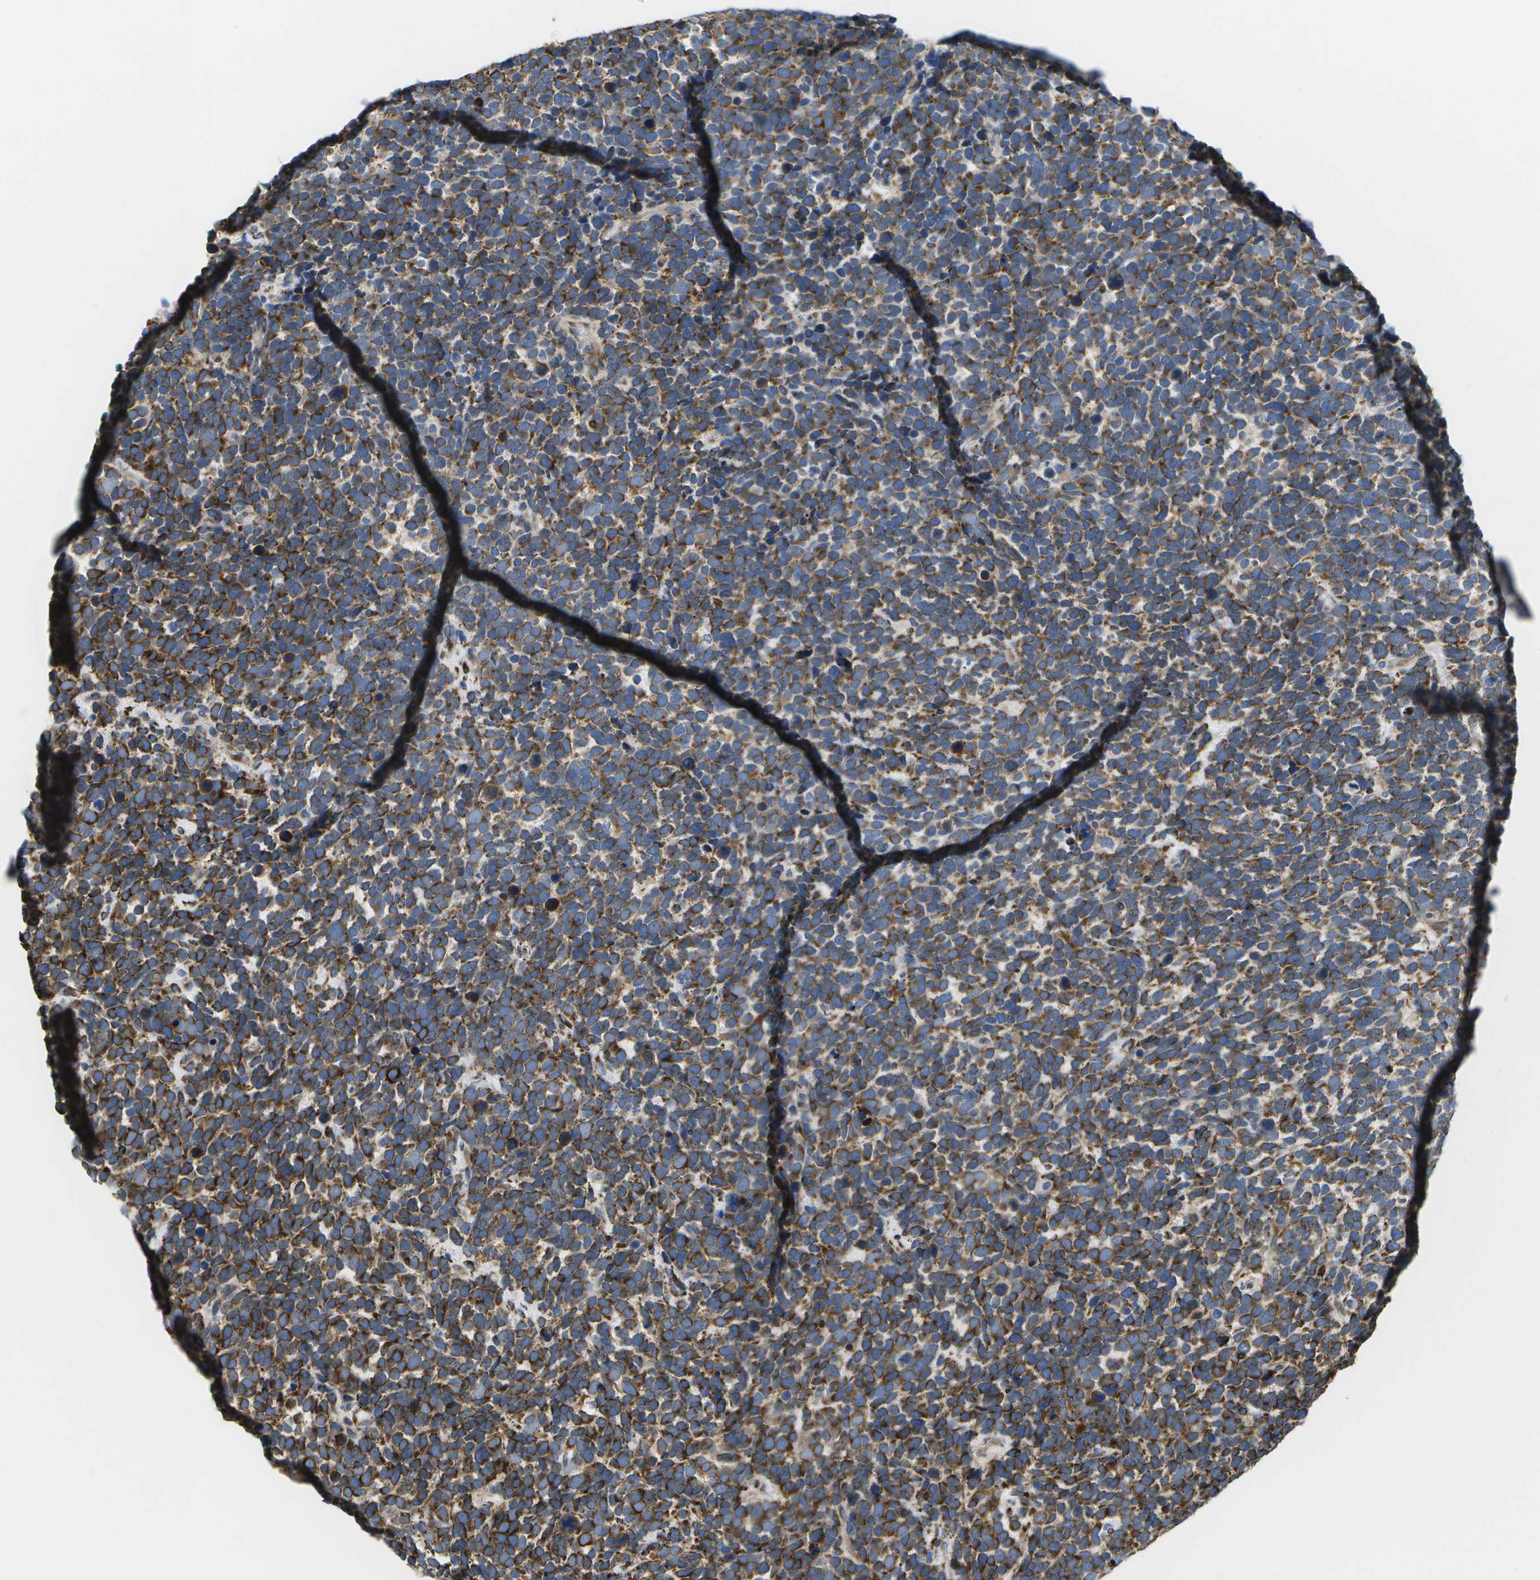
{"staining": {"intensity": "moderate", "quantity": ">75%", "location": "cytoplasmic/membranous"}, "tissue": "urothelial cancer", "cell_type": "Tumor cells", "image_type": "cancer", "snomed": [{"axis": "morphology", "description": "Urothelial carcinoma, High grade"}, {"axis": "topography", "description": "Urinary bladder"}], "caption": "Protein analysis of urothelial cancer tissue shows moderate cytoplasmic/membranous positivity in about >75% of tumor cells. The protein is stained brown, and the nuclei are stained in blue (DAB (3,3'-diaminobenzidine) IHC with brightfield microscopy, high magnification).", "gene": "ZDHHC17", "patient": {"sex": "female", "age": 82}}